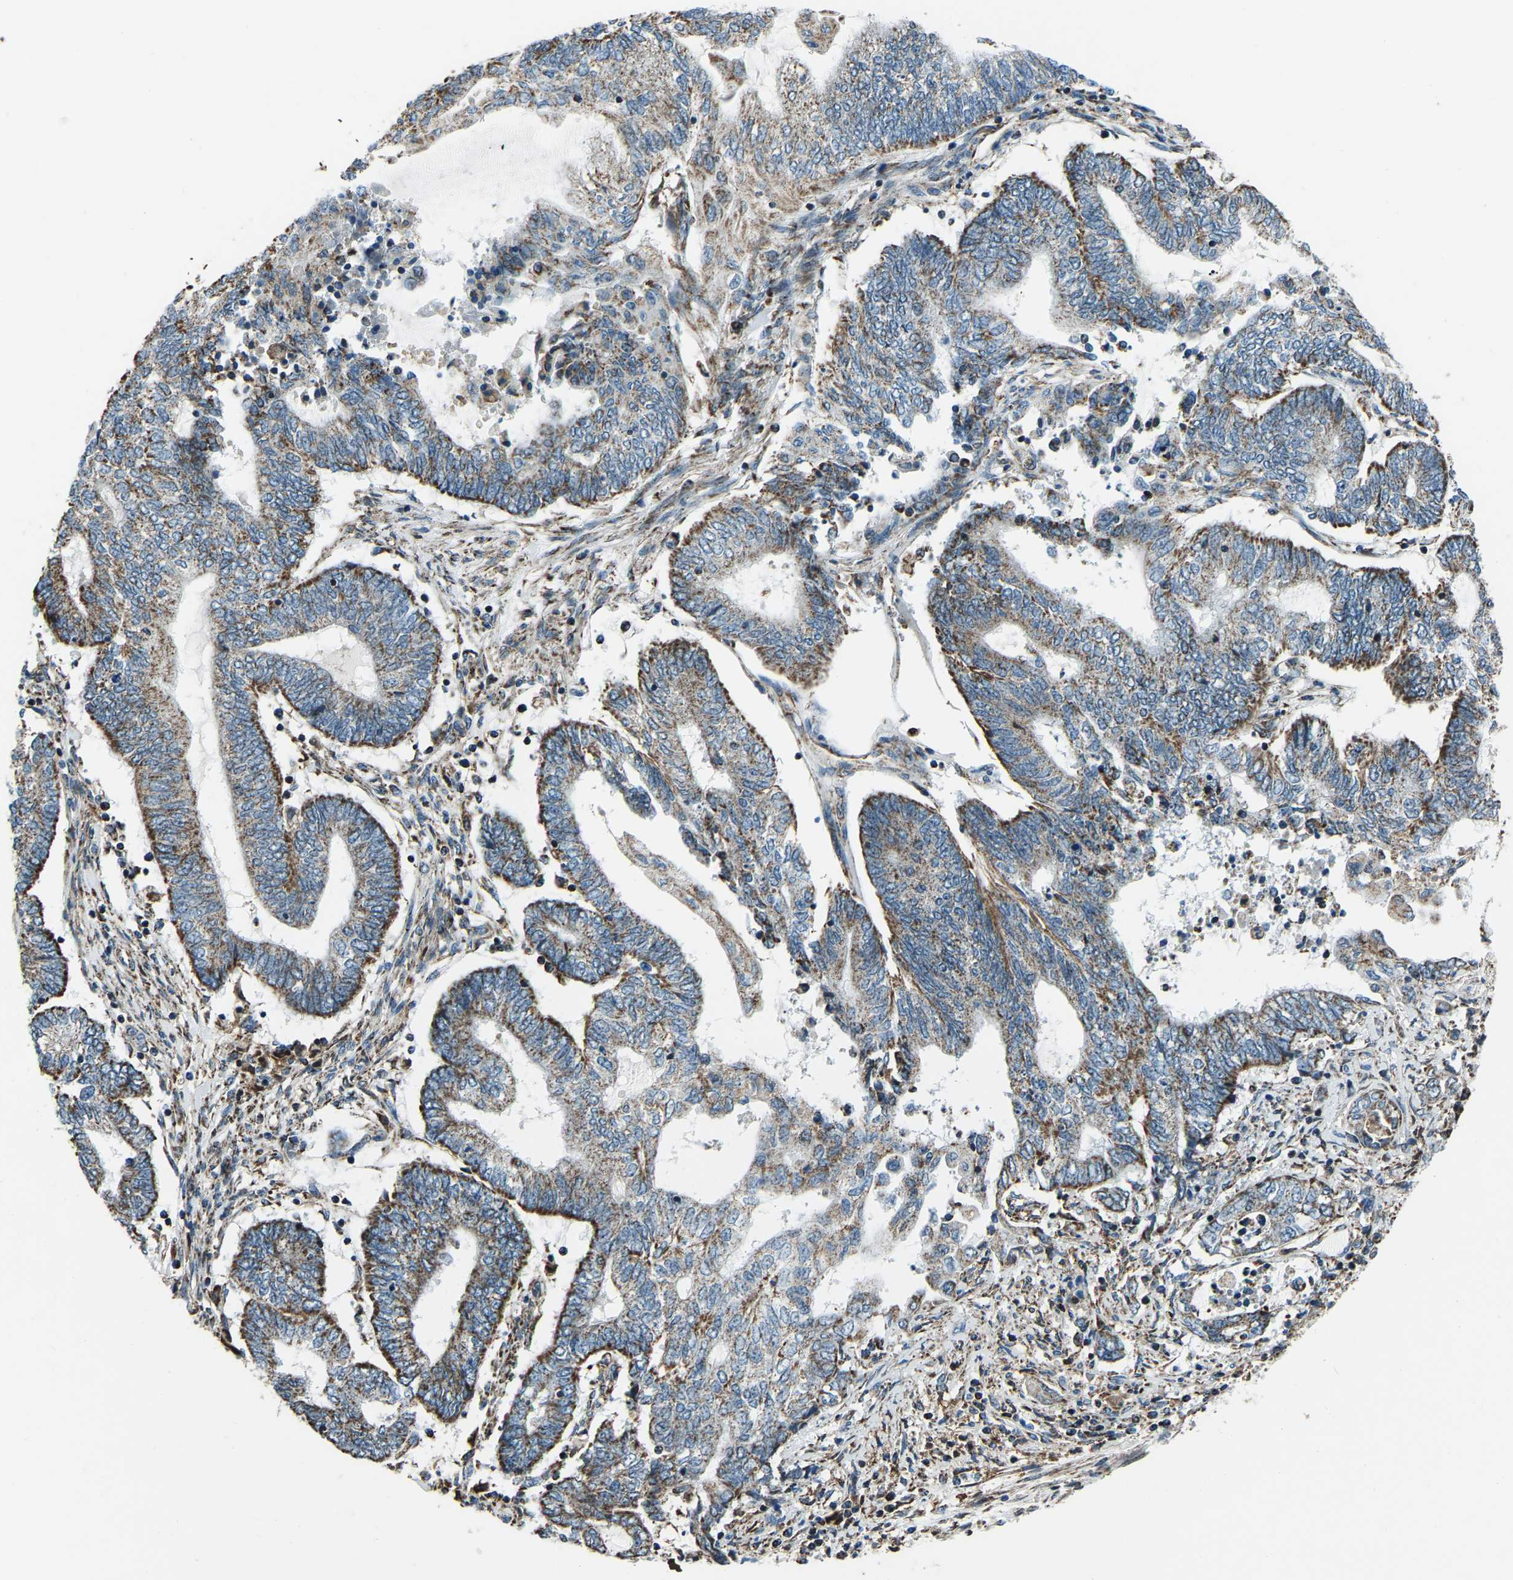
{"staining": {"intensity": "moderate", "quantity": ">75%", "location": "cytoplasmic/membranous"}, "tissue": "endometrial cancer", "cell_type": "Tumor cells", "image_type": "cancer", "snomed": [{"axis": "morphology", "description": "Adenocarcinoma, NOS"}, {"axis": "topography", "description": "Uterus"}, {"axis": "topography", "description": "Endometrium"}], "caption": "Immunohistochemistry (IHC) staining of endometrial cancer, which demonstrates medium levels of moderate cytoplasmic/membranous expression in about >75% of tumor cells indicating moderate cytoplasmic/membranous protein positivity. The staining was performed using DAB (3,3'-diaminobenzidine) (brown) for protein detection and nuclei were counterstained in hematoxylin (blue).", "gene": "RBM33", "patient": {"sex": "female", "age": 70}}